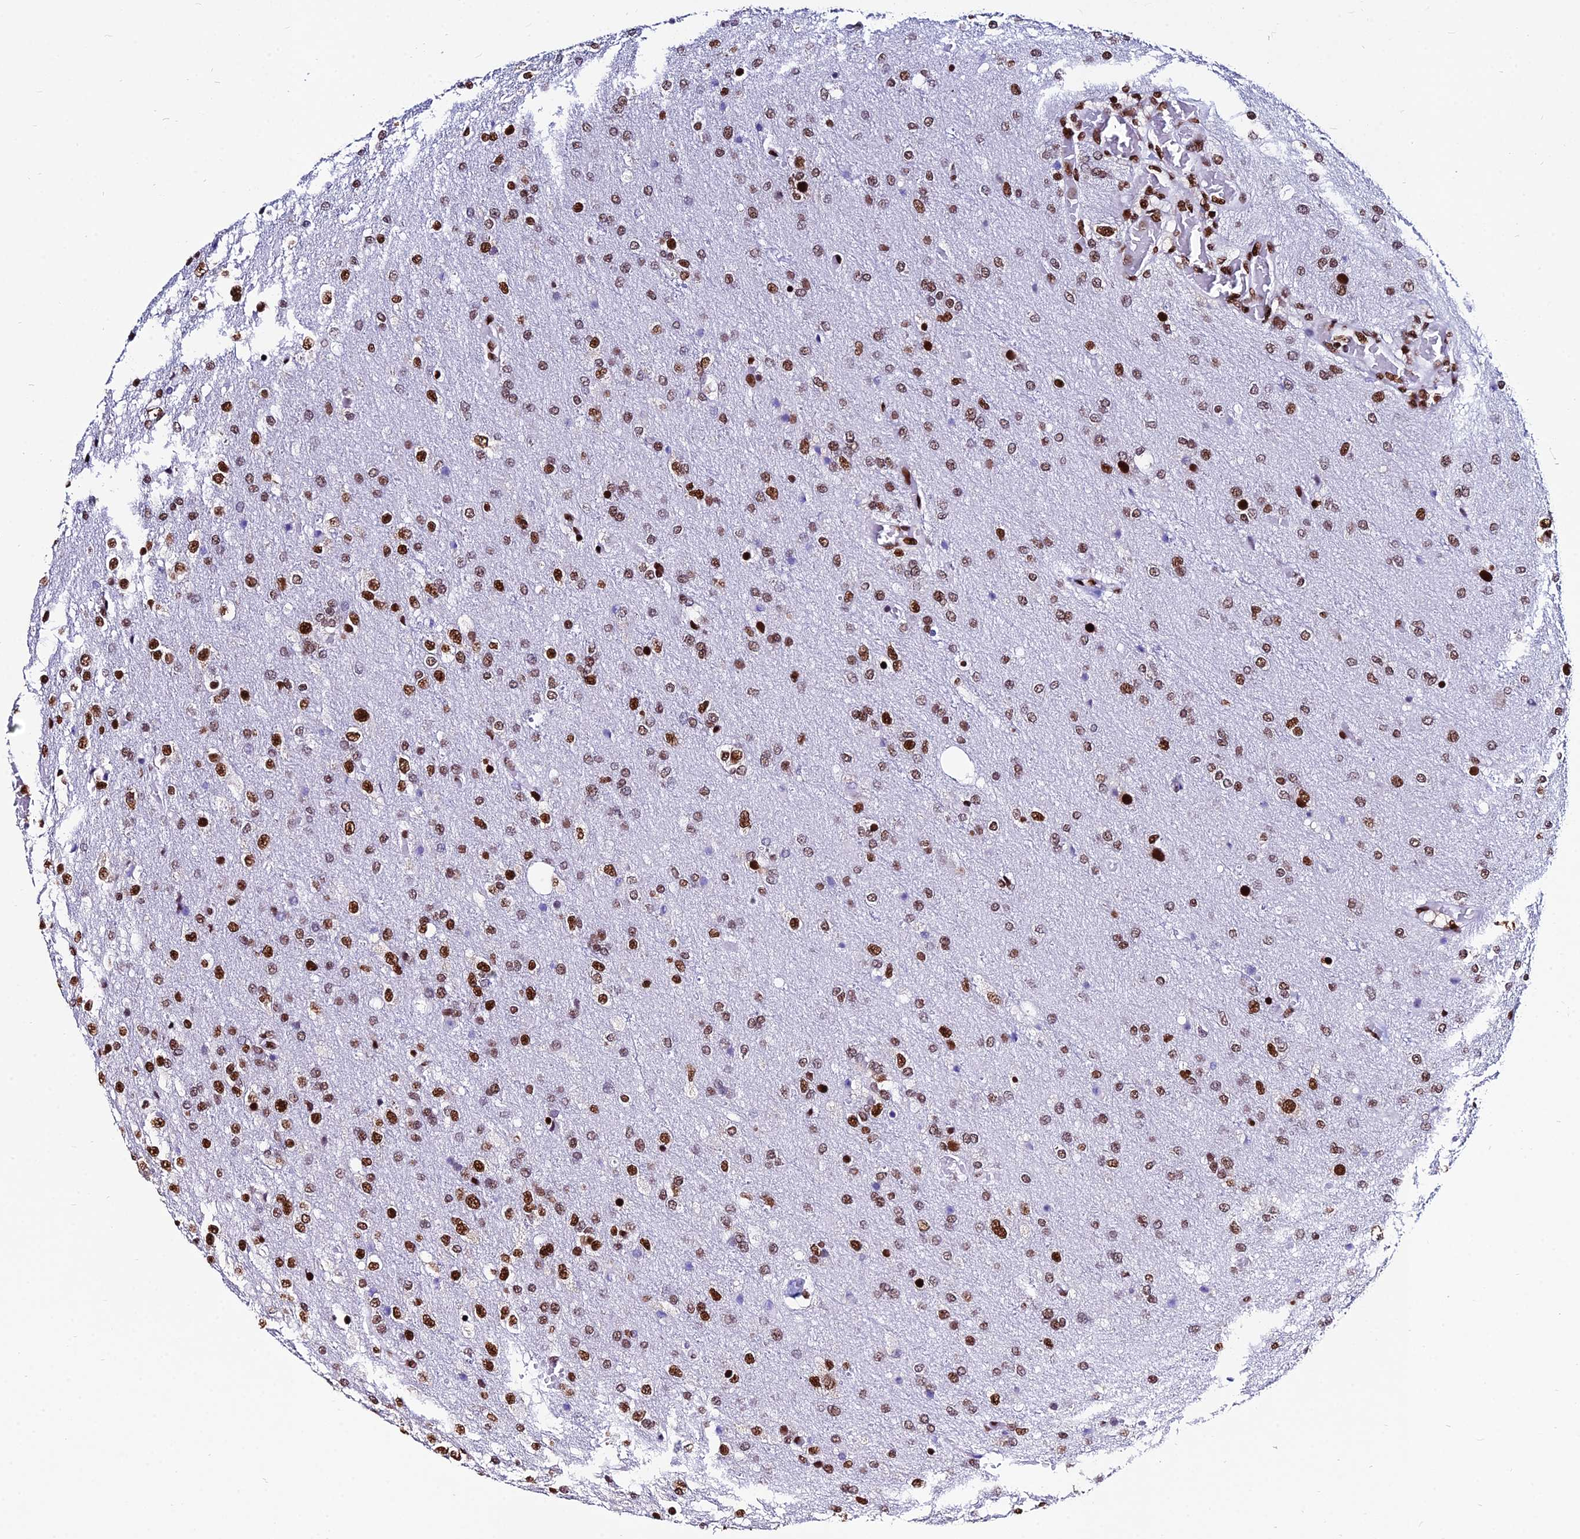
{"staining": {"intensity": "strong", "quantity": ">75%", "location": "nuclear"}, "tissue": "glioma", "cell_type": "Tumor cells", "image_type": "cancer", "snomed": [{"axis": "morphology", "description": "Glioma, malignant, High grade"}, {"axis": "topography", "description": "Brain"}], "caption": "Tumor cells show high levels of strong nuclear positivity in approximately >75% of cells in malignant glioma (high-grade).", "gene": "HNRNPH1", "patient": {"sex": "female", "age": 74}}